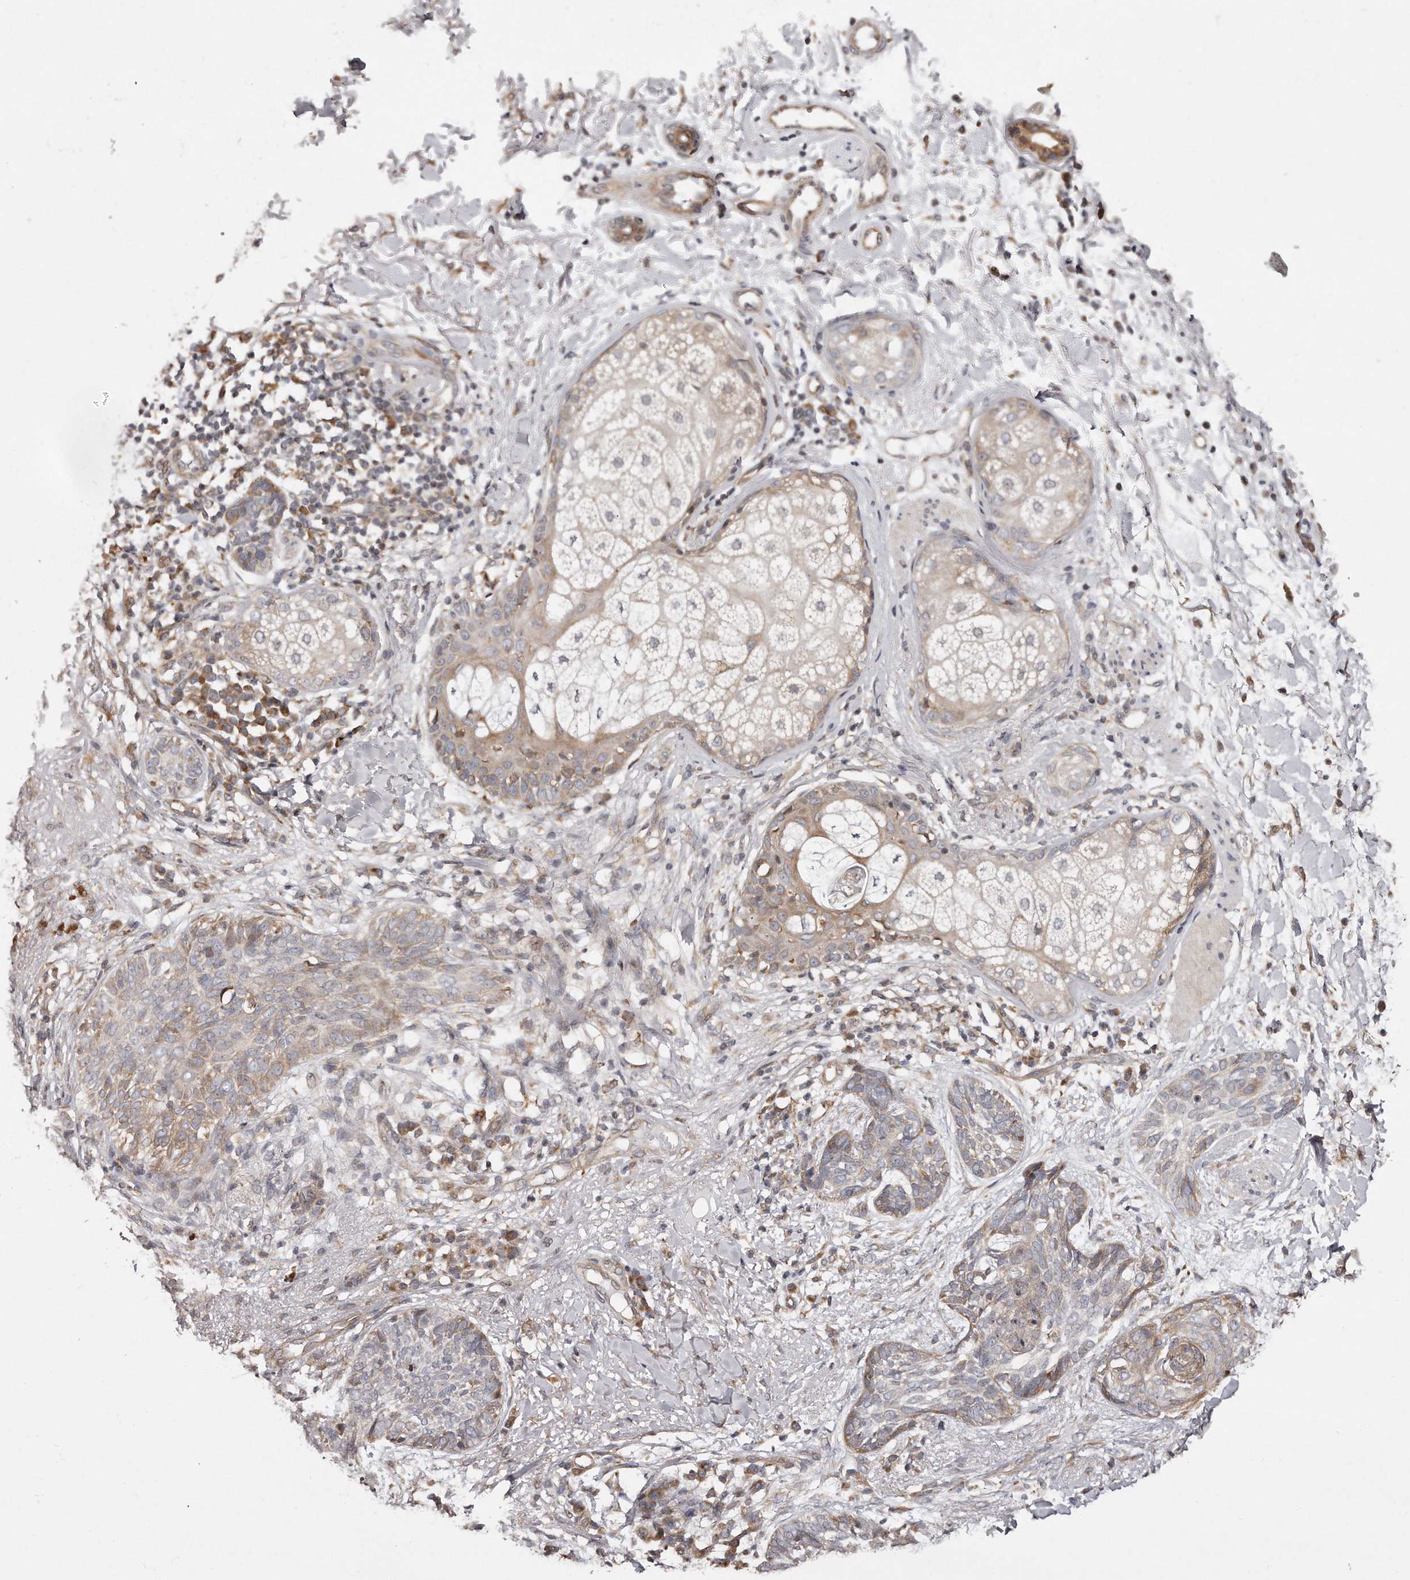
{"staining": {"intensity": "weak", "quantity": "25%-75%", "location": "cytoplasmic/membranous"}, "tissue": "skin cancer", "cell_type": "Tumor cells", "image_type": "cancer", "snomed": [{"axis": "morphology", "description": "Basal cell carcinoma"}, {"axis": "topography", "description": "Skin"}], "caption": "IHC photomicrograph of neoplastic tissue: human skin cancer stained using immunohistochemistry demonstrates low levels of weak protein expression localized specifically in the cytoplasmic/membranous of tumor cells, appearing as a cytoplasmic/membranous brown color.", "gene": "TRAPPC14", "patient": {"sex": "male", "age": 85}}